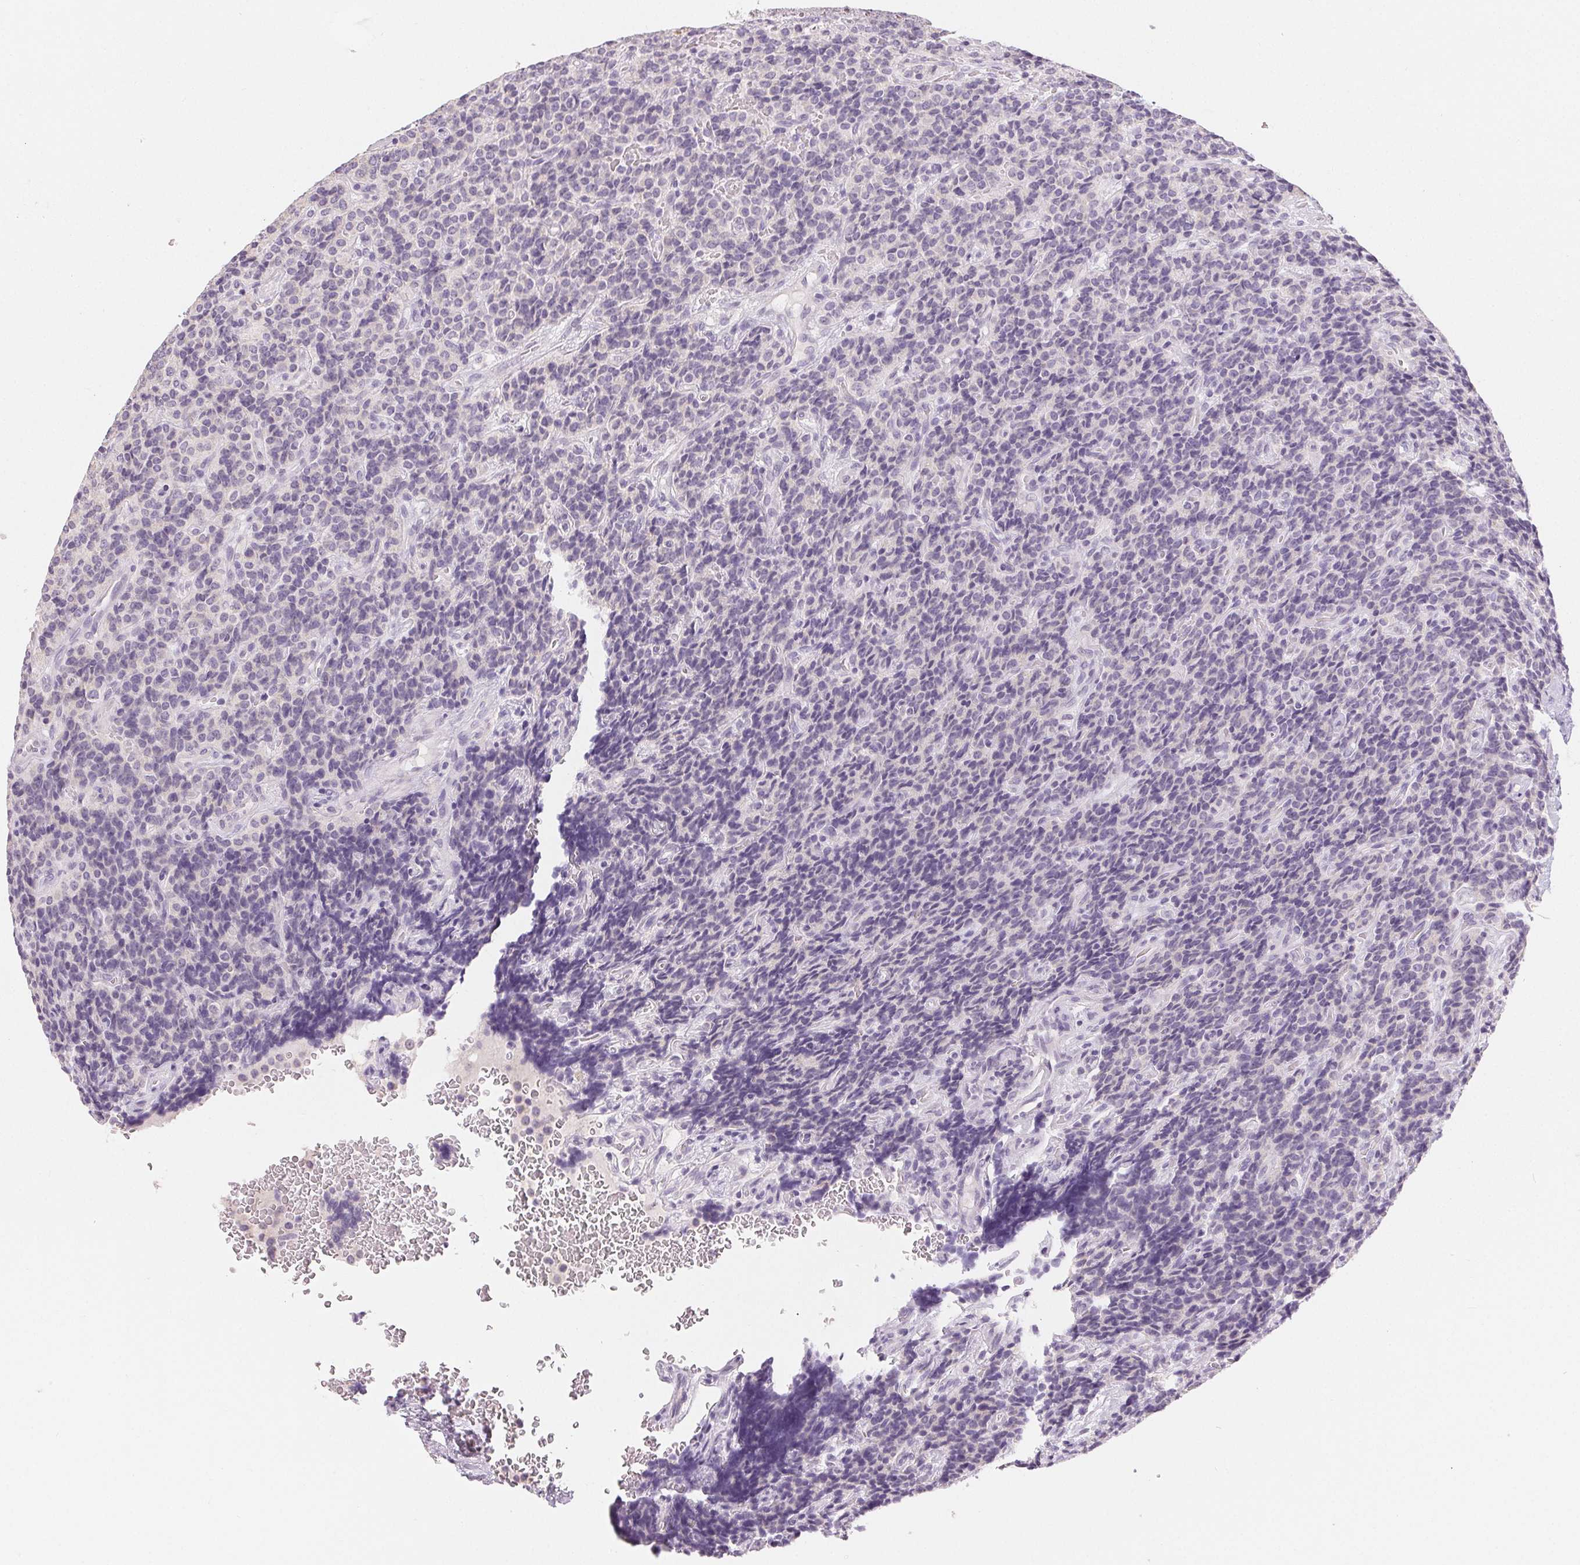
{"staining": {"intensity": "negative", "quantity": "none", "location": "none"}, "tissue": "carcinoid", "cell_type": "Tumor cells", "image_type": "cancer", "snomed": [{"axis": "morphology", "description": "Carcinoid, malignant, NOS"}, {"axis": "topography", "description": "Pancreas"}], "caption": "Carcinoid (malignant) was stained to show a protein in brown. There is no significant expression in tumor cells. The staining was performed using DAB to visualize the protein expression in brown, while the nuclei were stained in blue with hematoxylin (Magnification: 20x).", "gene": "SFTPD", "patient": {"sex": "male", "age": 36}}